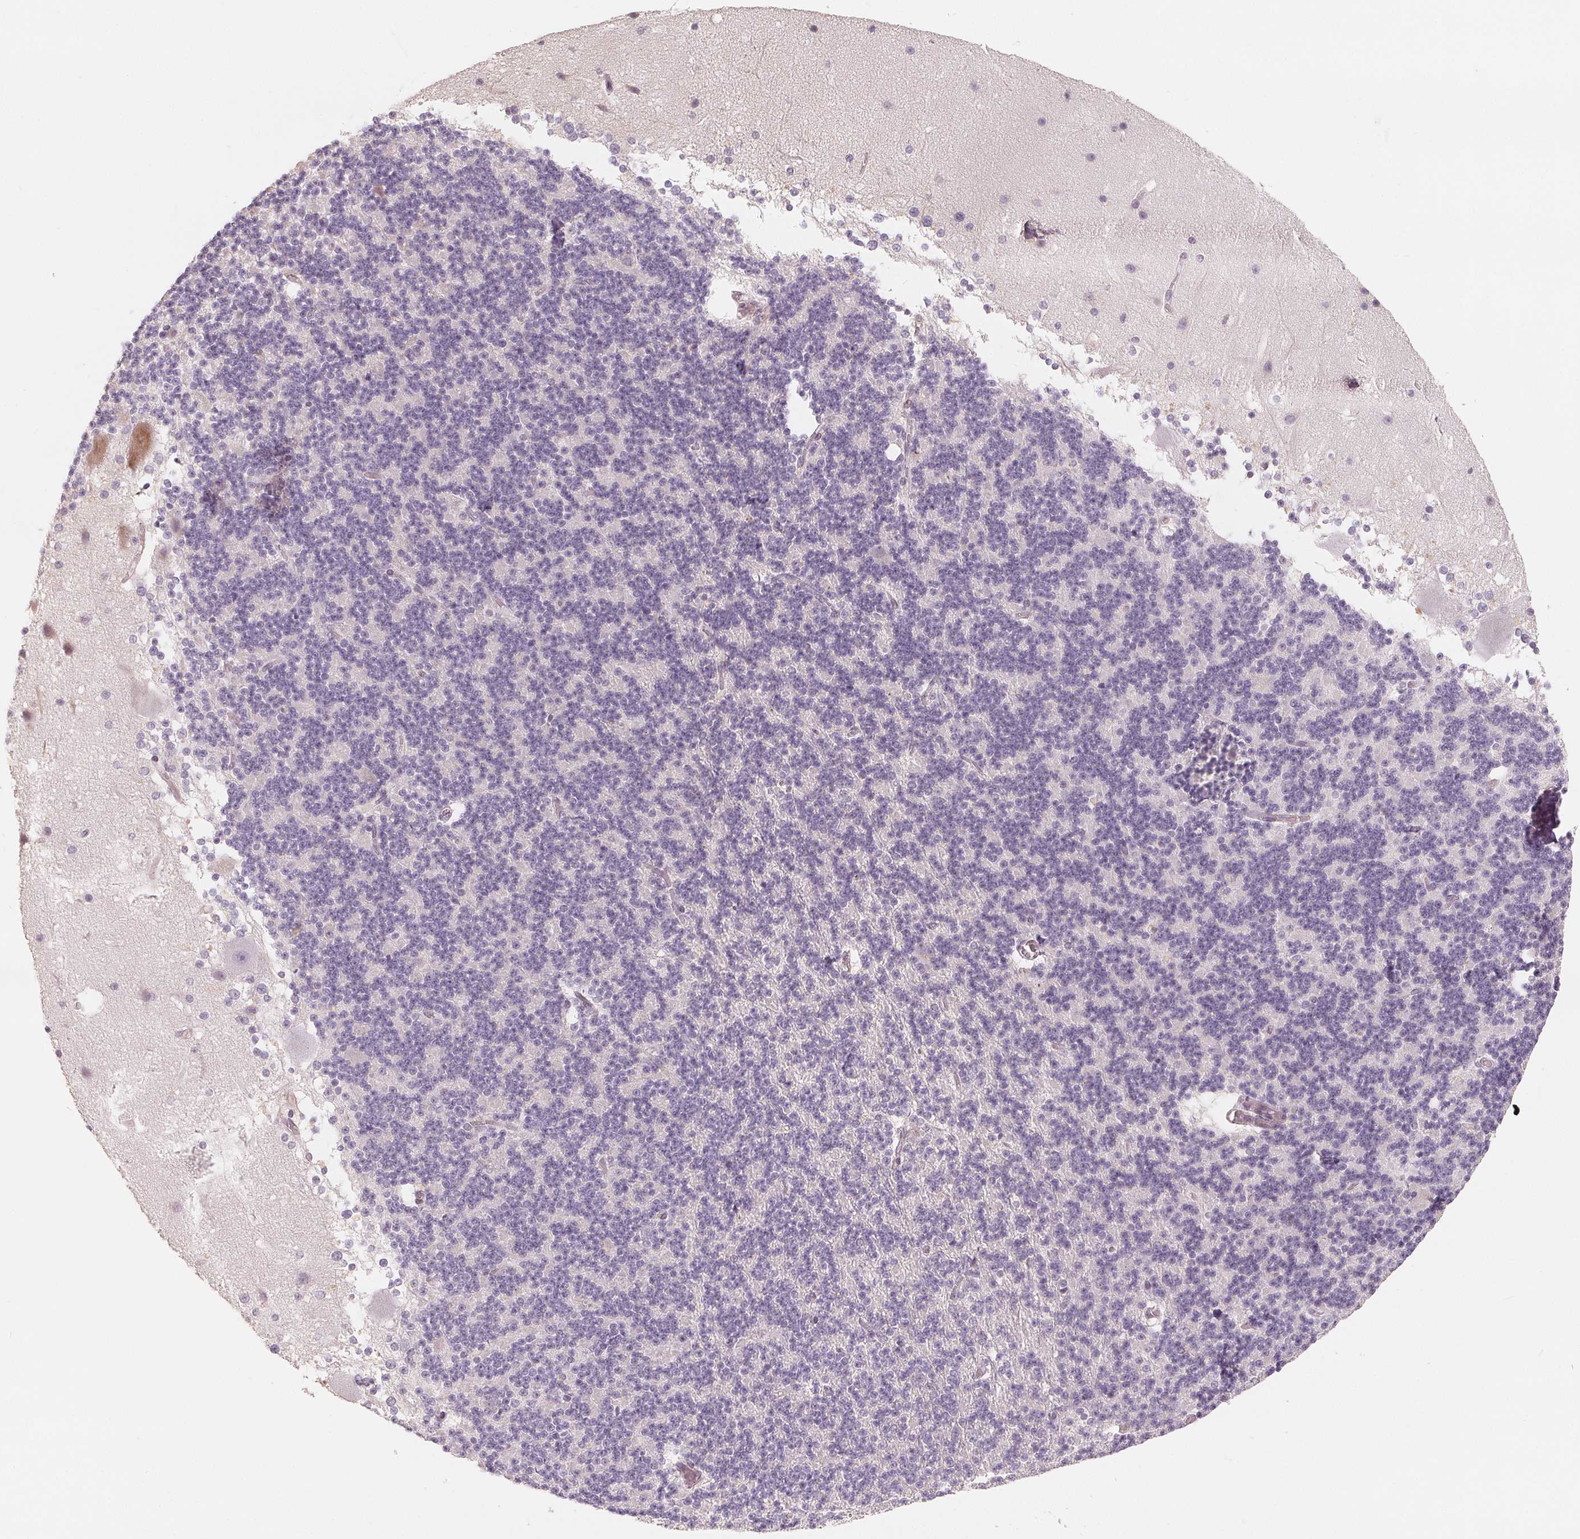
{"staining": {"intensity": "negative", "quantity": "none", "location": "none"}, "tissue": "cerebellum", "cell_type": "Cells in granular layer", "image_type": "normal", "snomed": [{"axis": "morphology", "description": "Normal tissue, NOS"}, {"axis": "topography", "description": "Cerebellum"}], "caption": "Cerebellum stained for a protein using immunohistochemistry demonstrates no expression cells in granular layer.", "gene": "TMSB15B", "patient": {"sex": "female", "age": 19}}